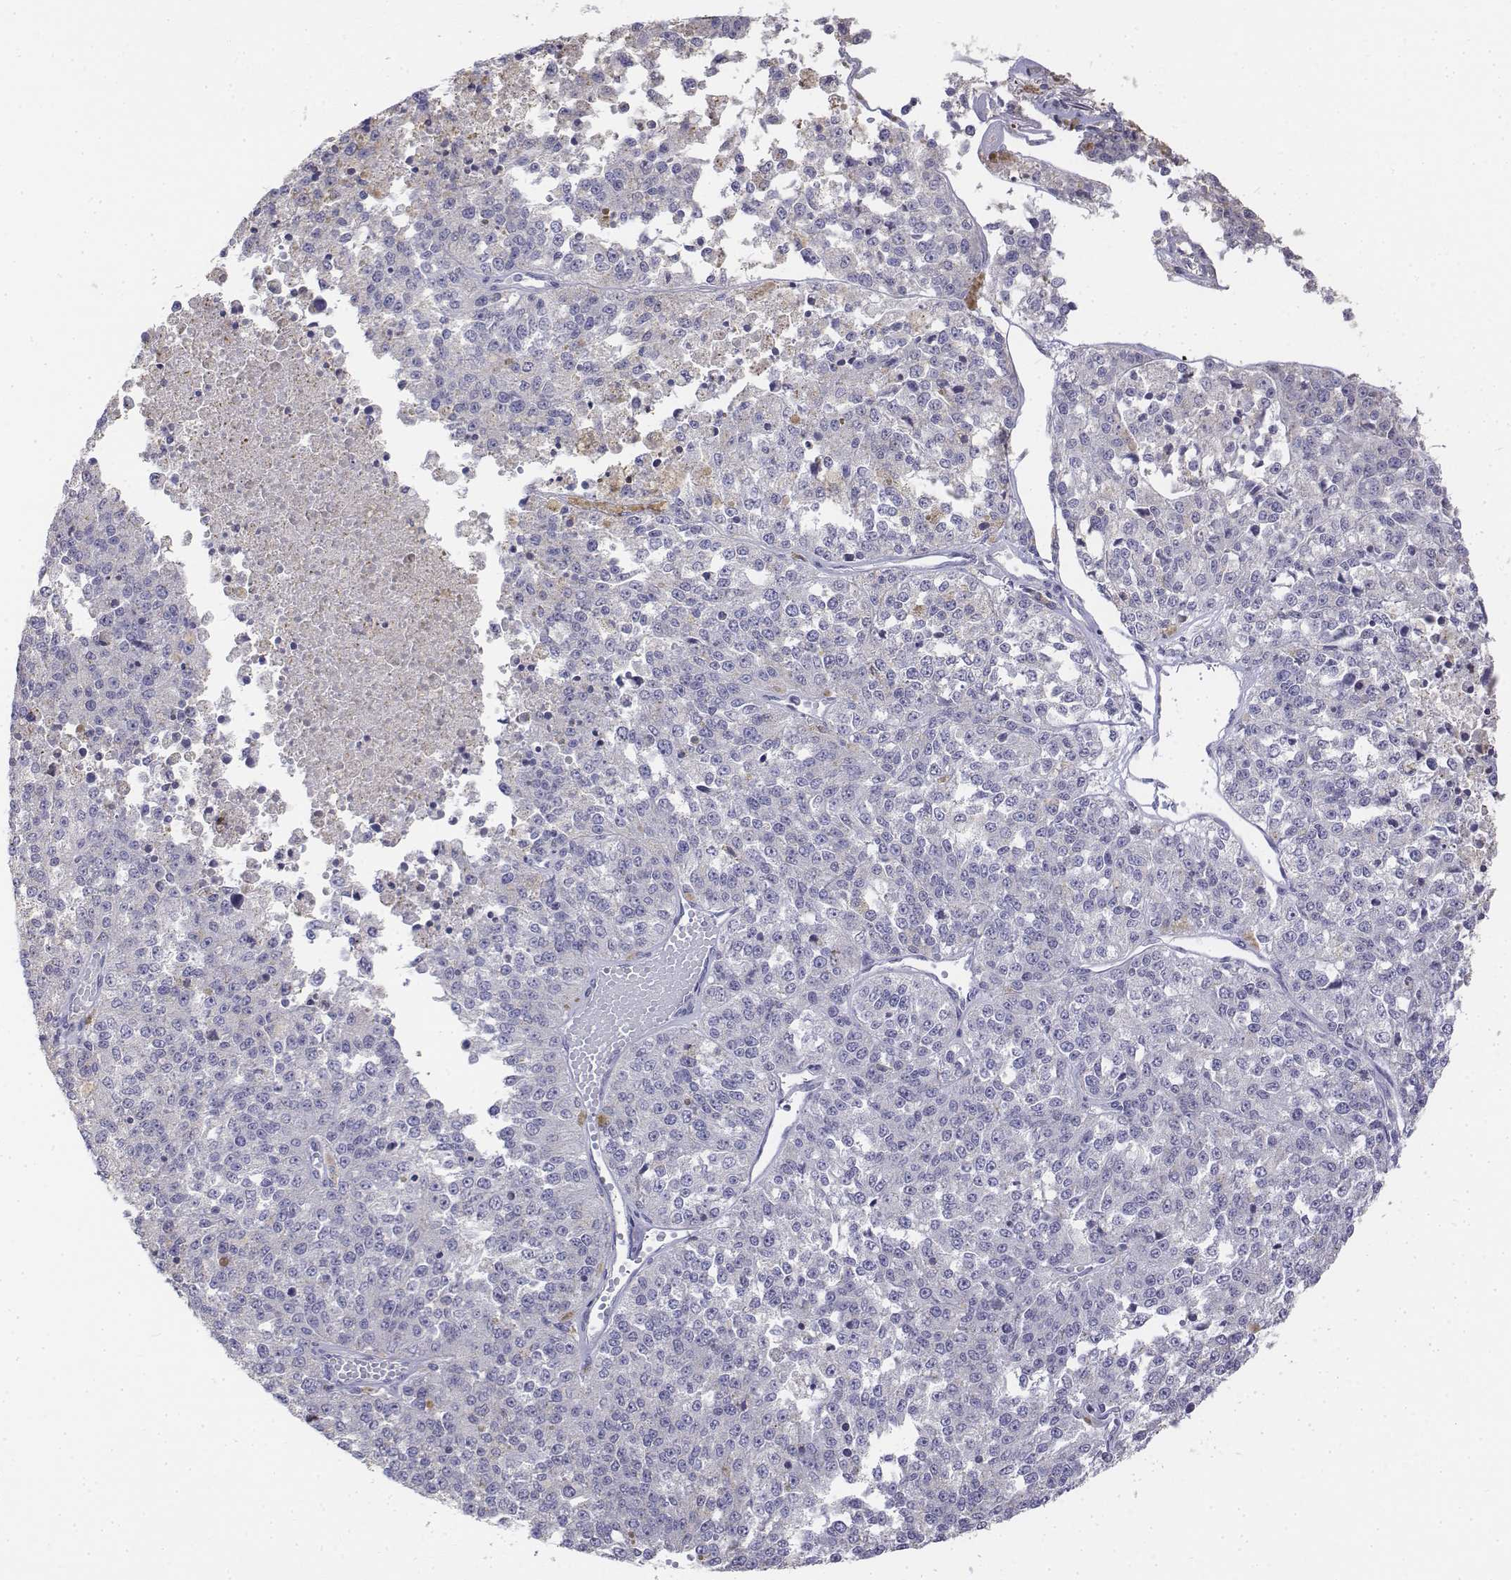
{"staining": {"intensity": "negative", "quantity": "none", "location": "none"}, "tissue": "melanoma", "cell_type": "Tumor cells", "image_type": "cancer", "snomed": [{"axis": "morphology", "description": "Malignant melanoma, Metastatic site"}, {"axis": "topography", "description": "Lymph node"}], "caption": "Micrograph shows no protein expression in tumor cells of melanoma tissue.", "gene": "LGSN", "patient": {"sex": "female", "age": 64}}